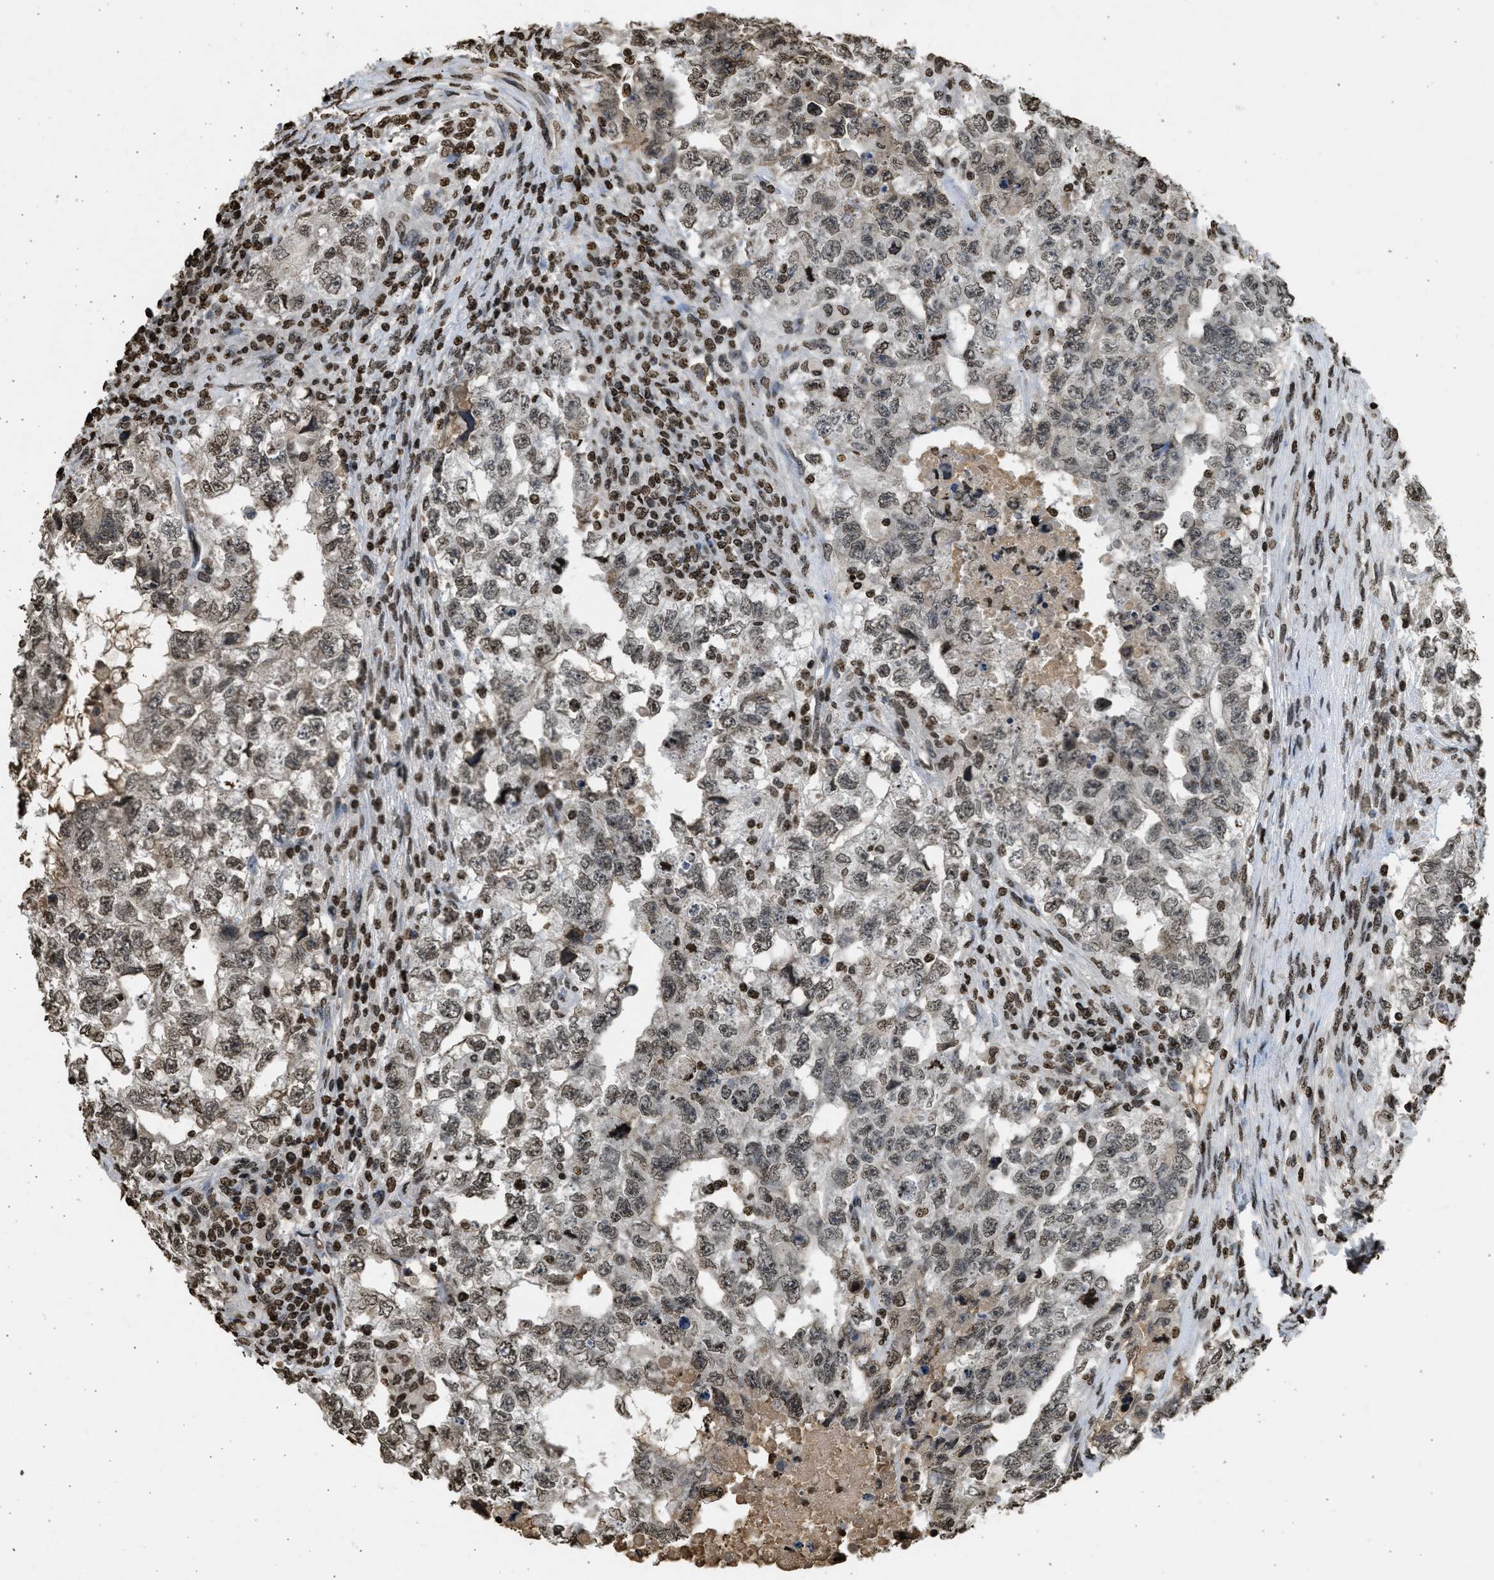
{"staining": {"intensity": "moderate", "quantity": ">75%", "location": "nuclear"}, "tissue": "testis cancer", "cell_type": "Tumor cells", "image_type": "cancer", "snomed": [{"axis": "morphology", "description": "Carcinoma, Embryonal, NOS"}, {"axis": "topography", "description": "Testis"}], "caption": "IHC (DAB (3,3'-diaminobenzidine)) staining of human testis embryonal carcinoma displays moderate nuclear protein expression in about >75% of tumor cells.", "gene": "RRAGC", "patient": {"sex": "male", "age": 36}}